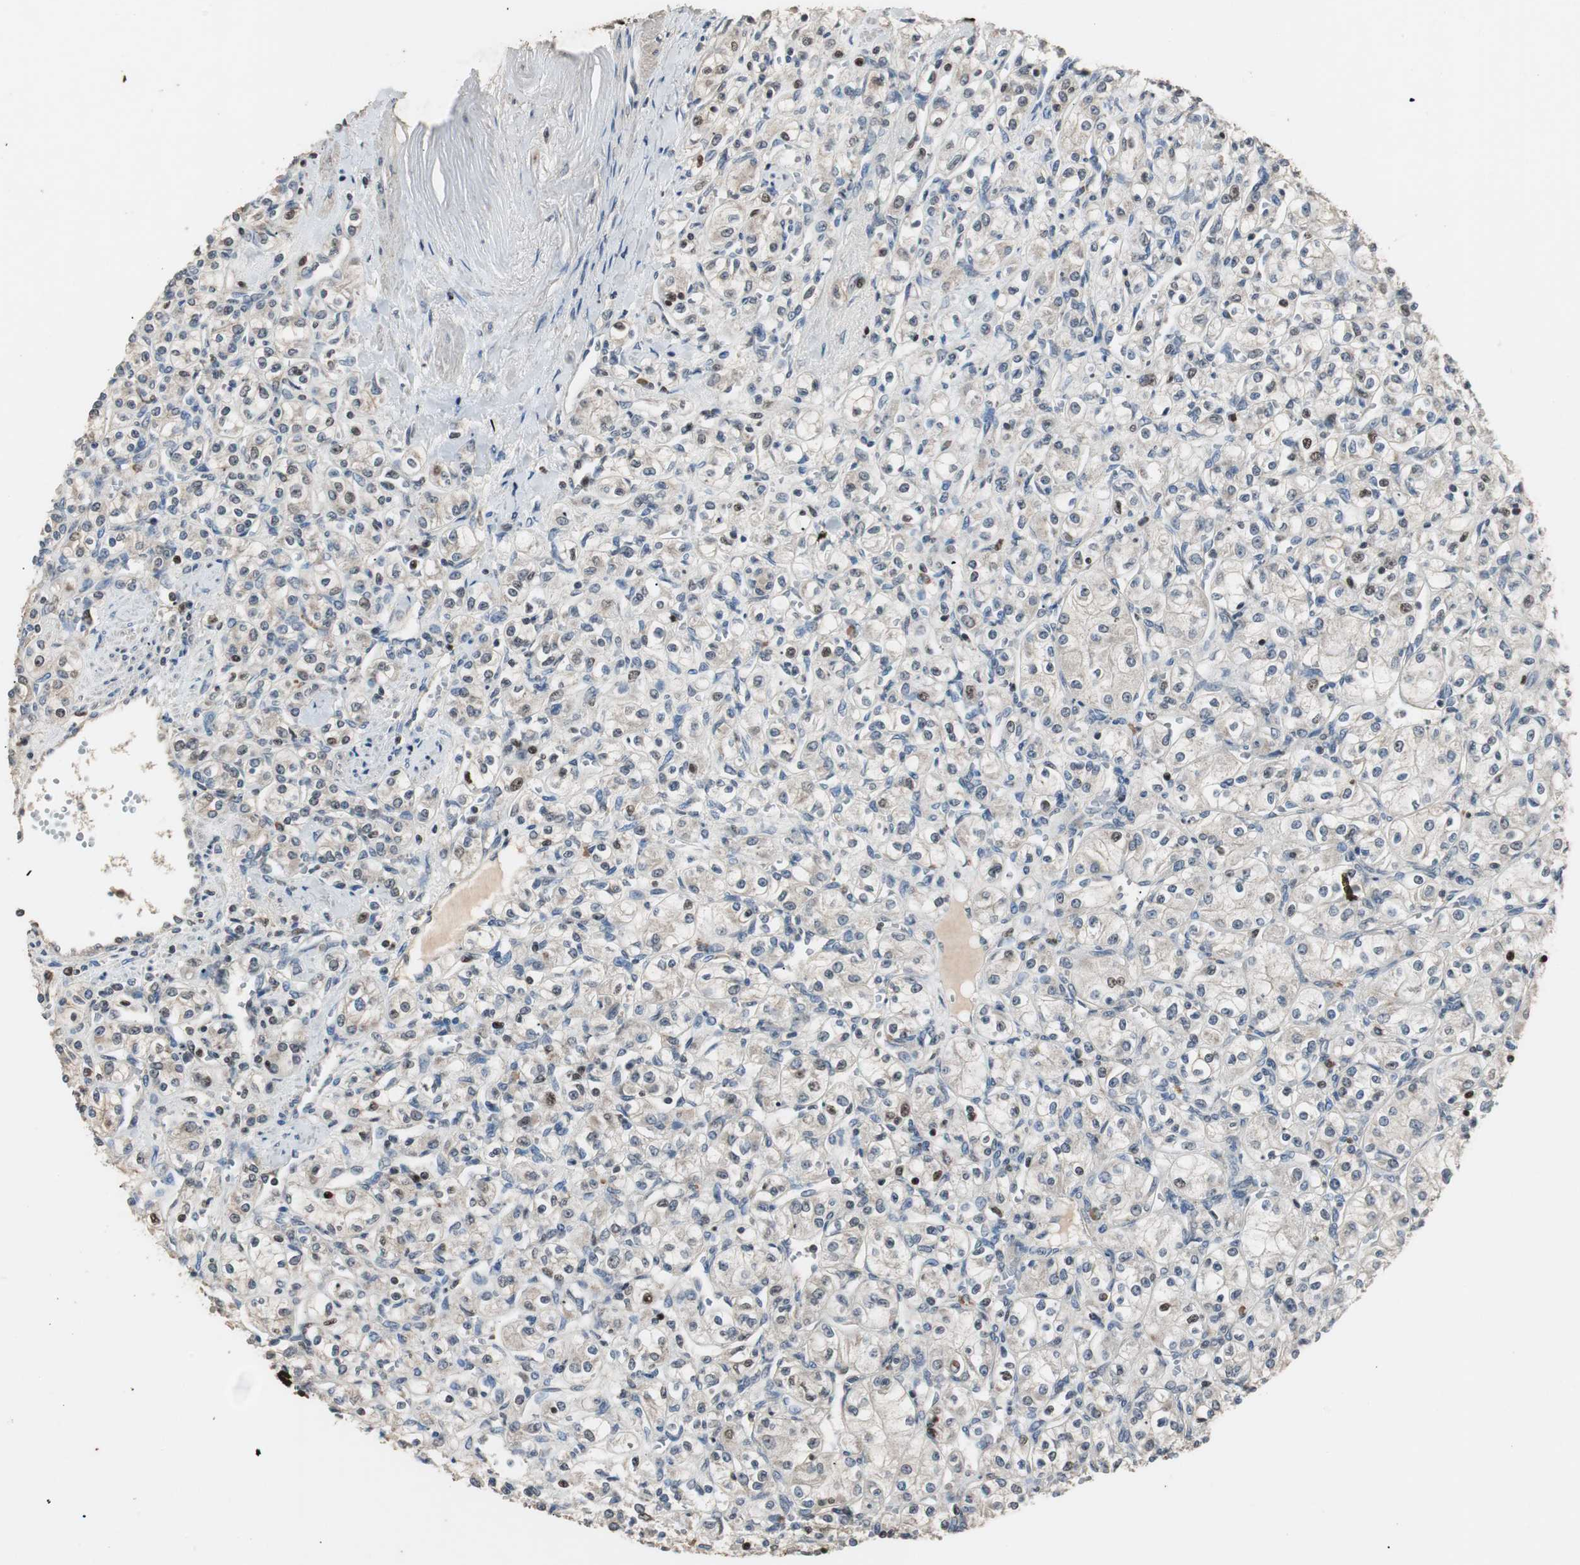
{"staining": {"intensity": "weak", "quantity": "<25%", "location": "nuclear"}, "tissue": "renal cancer", "cell_type": "Tumor cells", "image_type": "cancer", "snomed": [{"axis": "morphology", "description": "Adenocarcinoma, NOS"}, {"axis": "topography", "description": "Kidney"}], "caption": "Renal cancer was stained to show a protein in brown. There is no significant positivity in tumor cells.", "gene": "FEN1", "patient": {"sex": "male", "age": 77}}